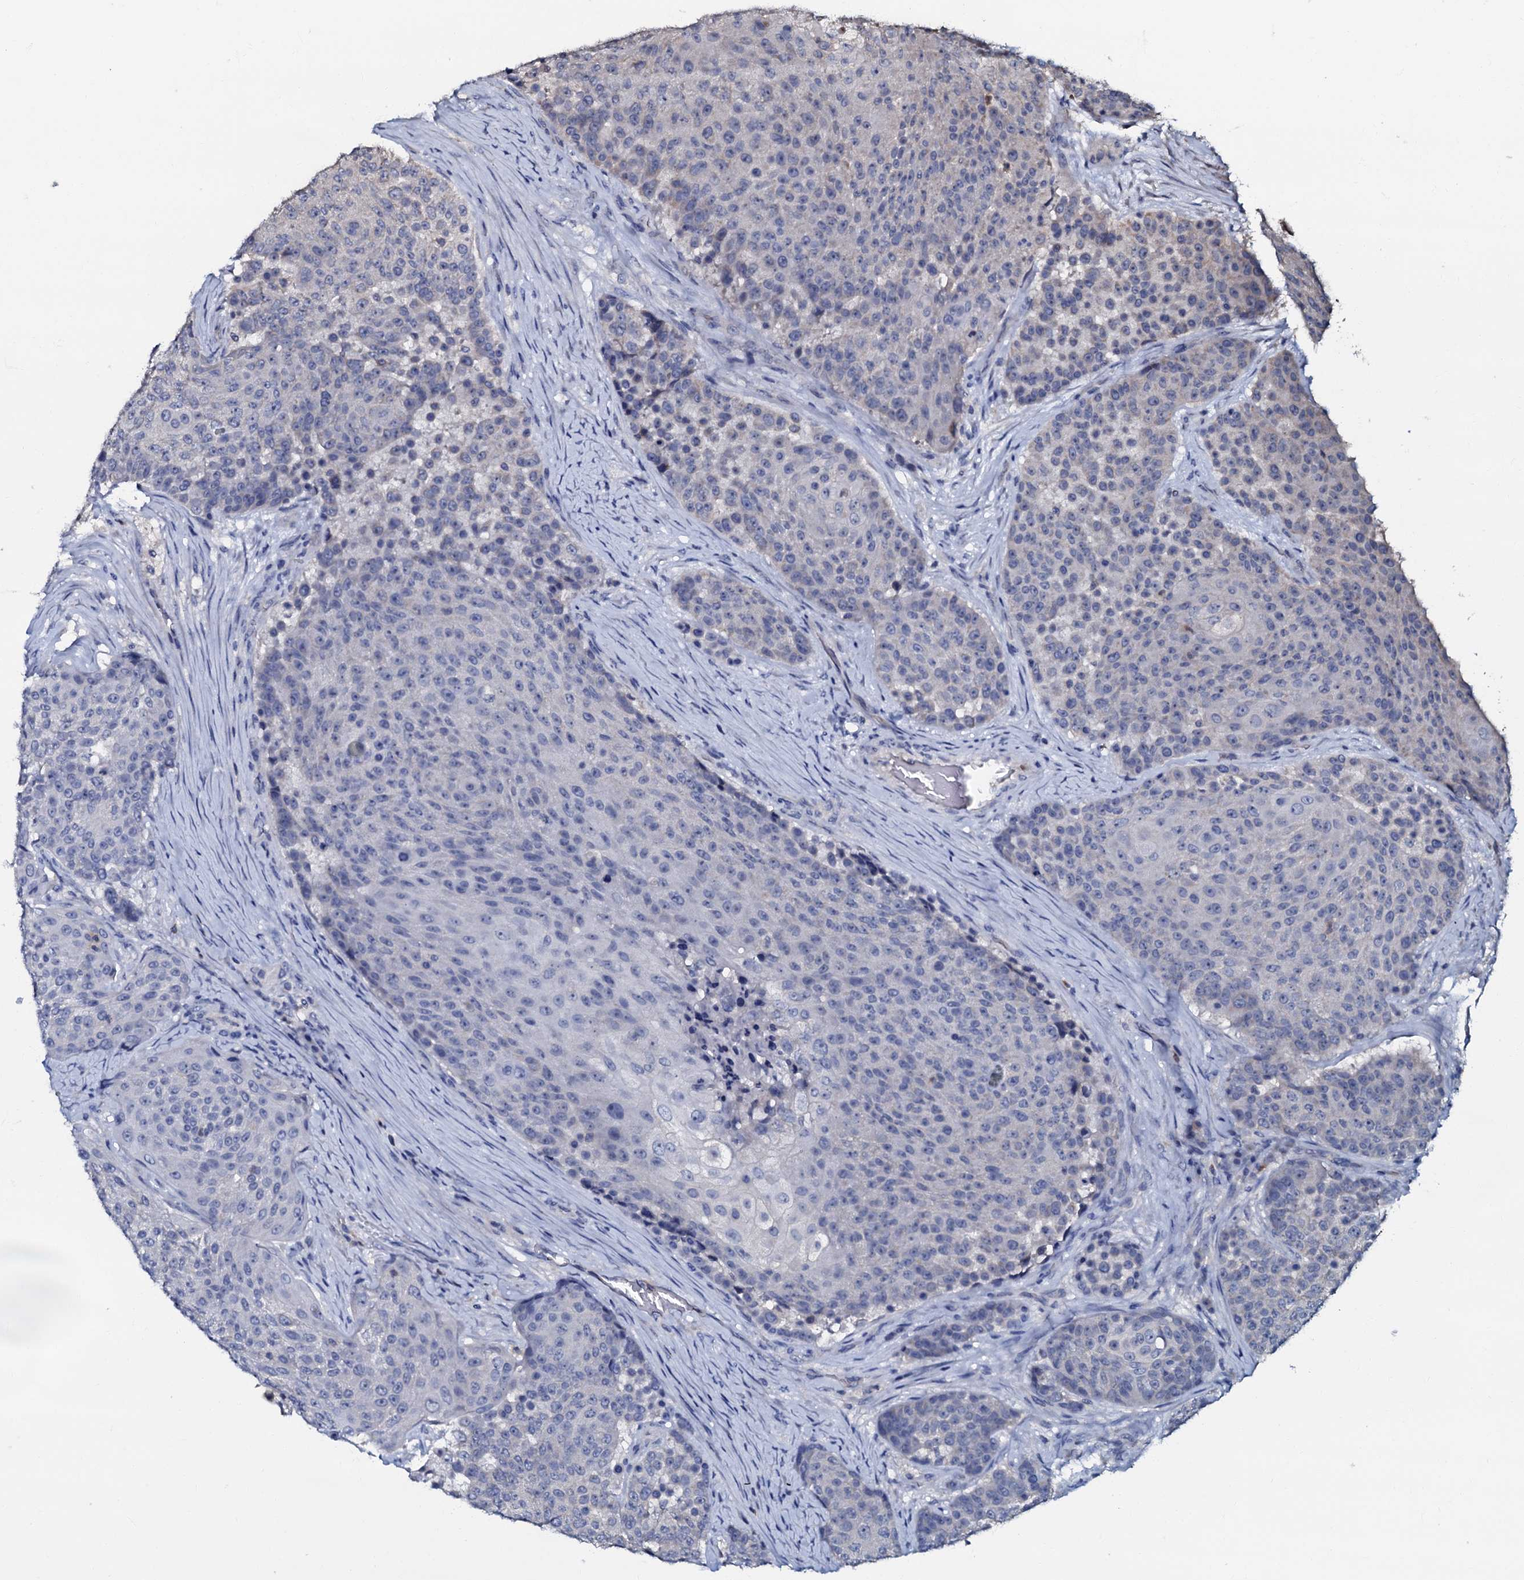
{"staining": {"intensity": "negative", "quantity": "none", "location": "none"}, "tissue": "urothelial cancer", "cell_type": "Tumor cells", "image_type": "cancer", "snomed": [{"axis": "morphology", "description": "Urothelial carcinoma, High grade"}, {"axis": "topography", "description": "Urinary bladder"}], "caption": "A high-resolution image shows immunohistochemistry staining of urothelial carcinoma (high-grade), which displays no significant positivity in tumor cells. The staining was performed using DAB to visualize the protein expression in brown, while the nuclei were stained in blue with hematoxylin (Magnification: 20x).", "gene": "CPNE2", "patient": {"sex": "female", "age": 63}}